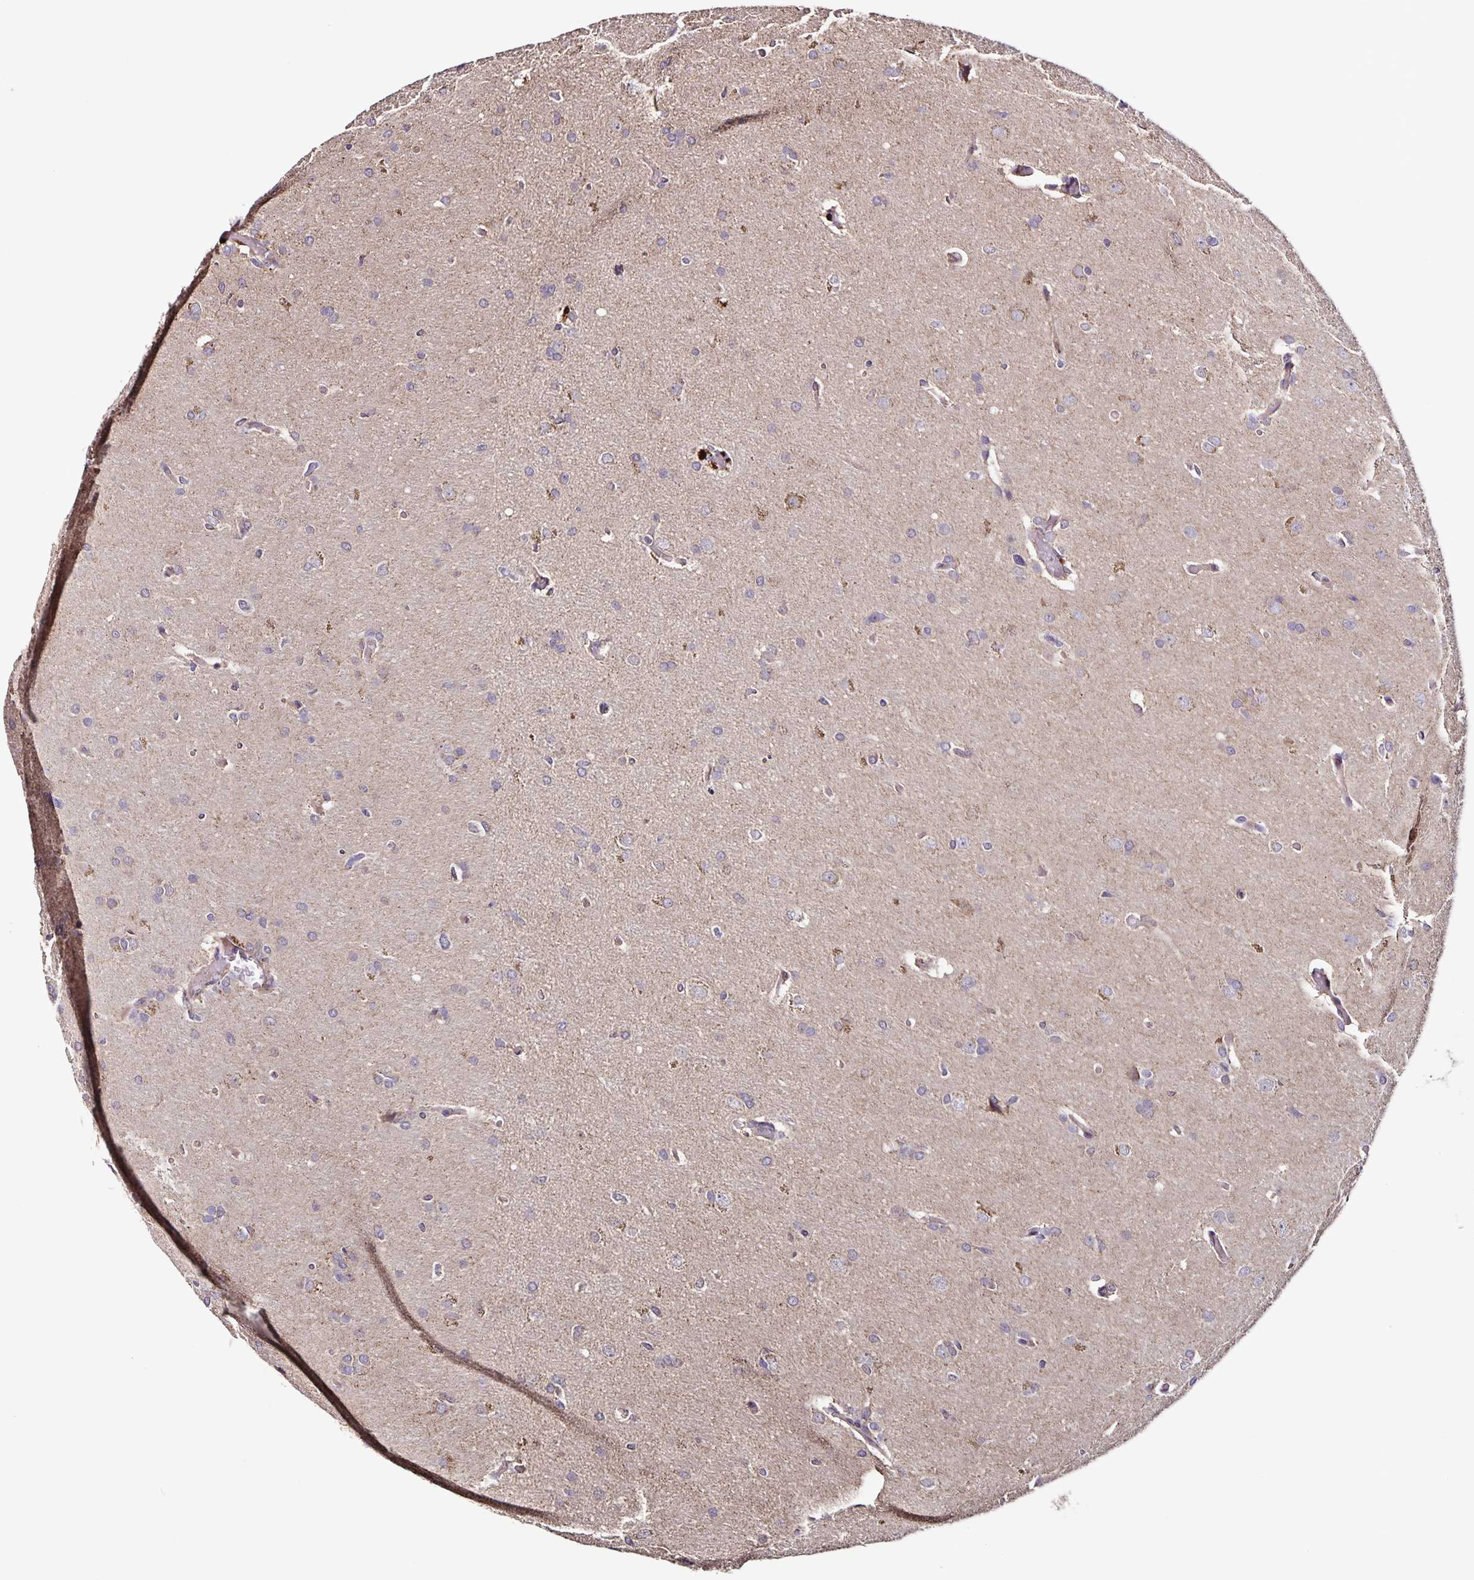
{"staining": {"intensity": "negative", "quantity": "none", "location": "none"}, "tissue": "glioma", "cell_type": "Tumor cells", "image_type": "cancer", "snomed": [{"axis": "morphology", "description": "Glioma, malignant, High grade"}, {"axis": "topography", "description": "Brain"}], "caption": "Tumor cells are negative for protein expression in human high-grade glioma (malignant).", "gene": "MAN1A1", "patient": {"sex": "male", "age": 53}}